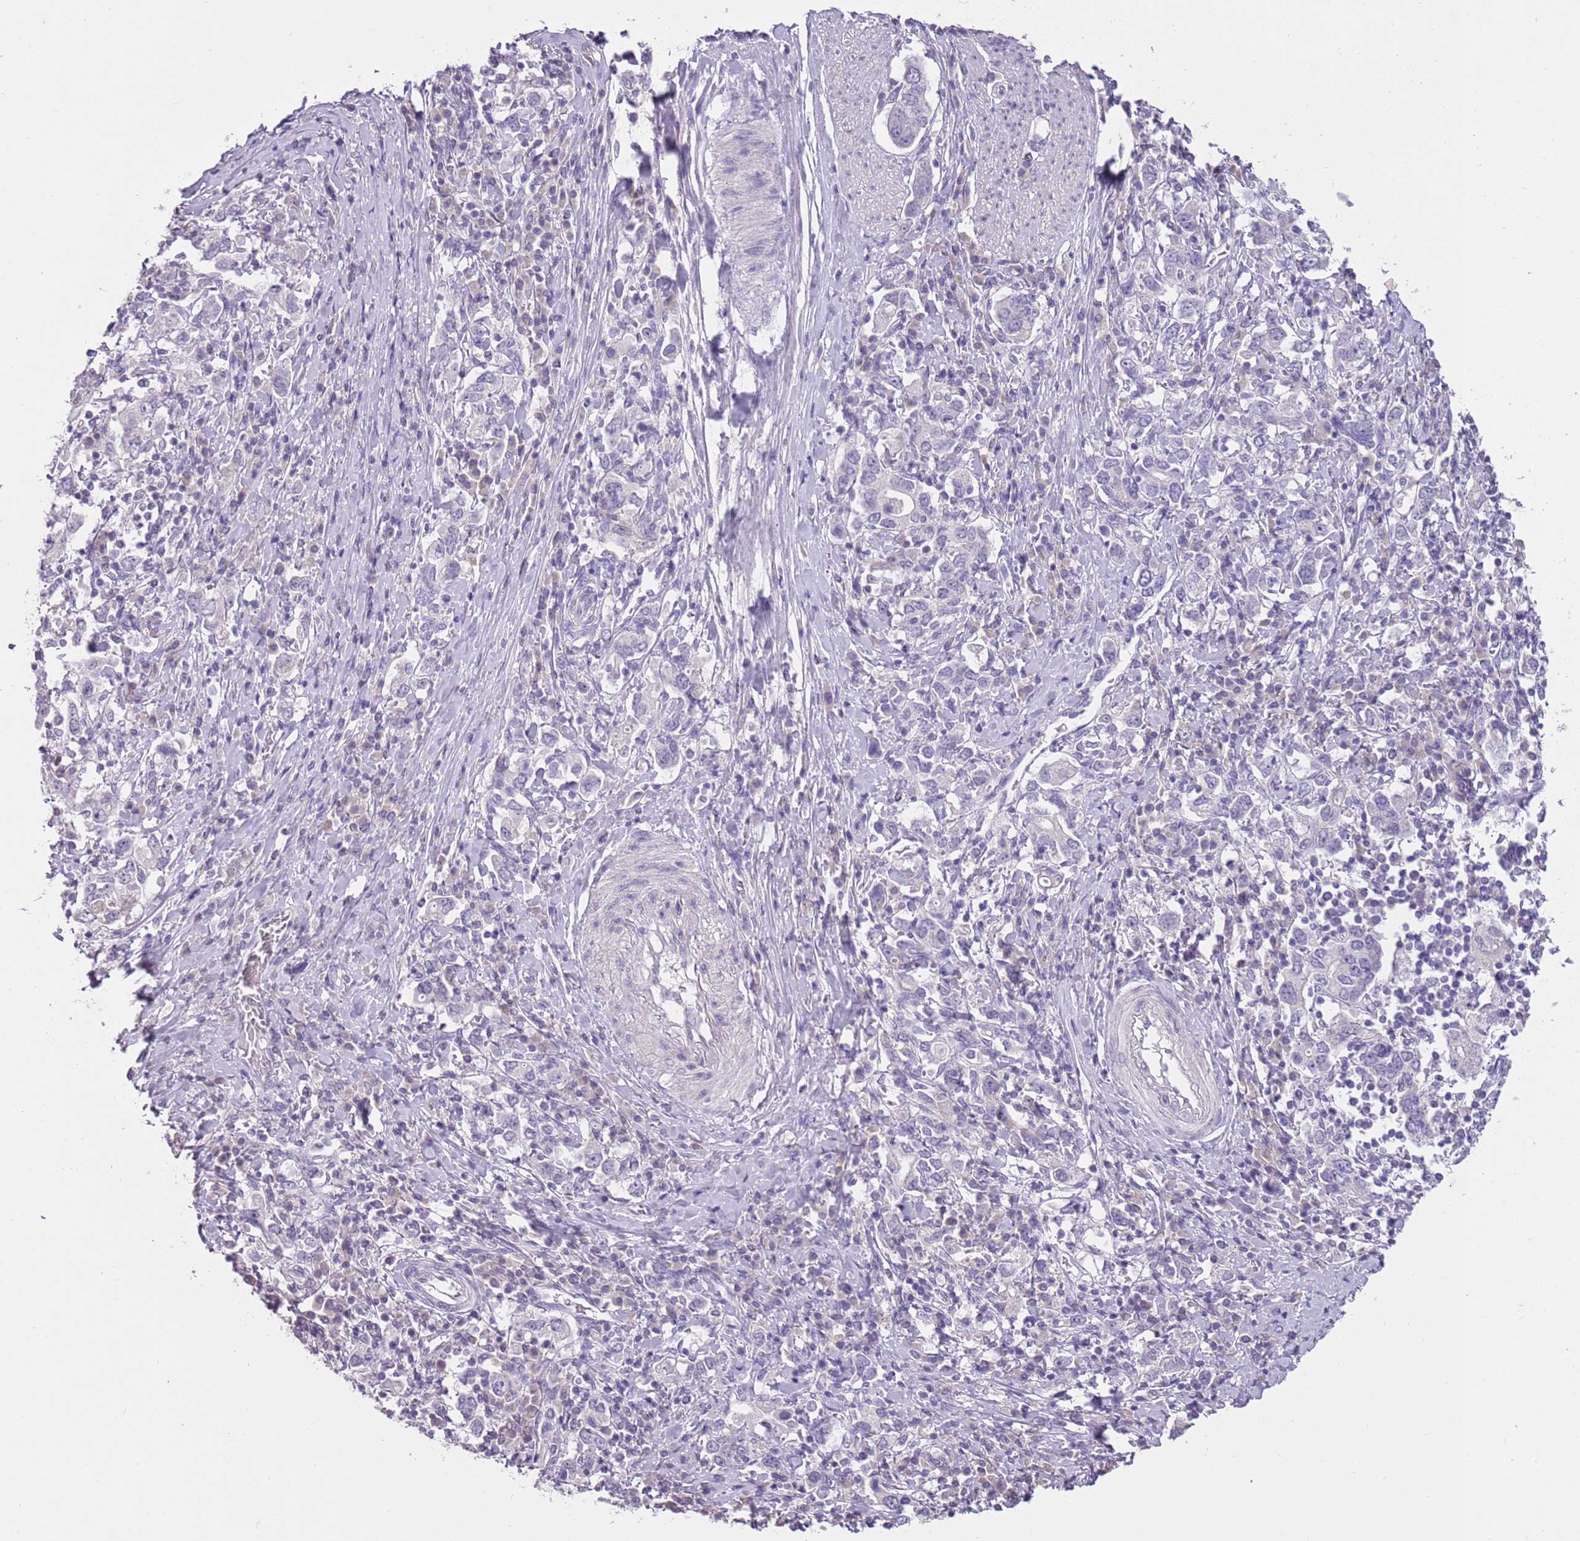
{"staining": {"intensity": "negative", "quantity": "none", "location": "none"}, "tissue": "stomach cancer", "cell_type": "Tumor cells", "image_type": "cancer", "snomed": [{"axis": "morphology", "description": "Adenocarcinoma, NOS"}, {"axis": "topography", "description": "Stomach, upper"}, {"axis": "topography", "description": "Stomach"}], "caption": "IHC photomicrograph of stomach cancer (adenocarcinoma) stained for a protein (brown), which displays no positivity in tumor cells.", "gene": "SLC35E3", "patient": {"sex": "male", "age": 62}}